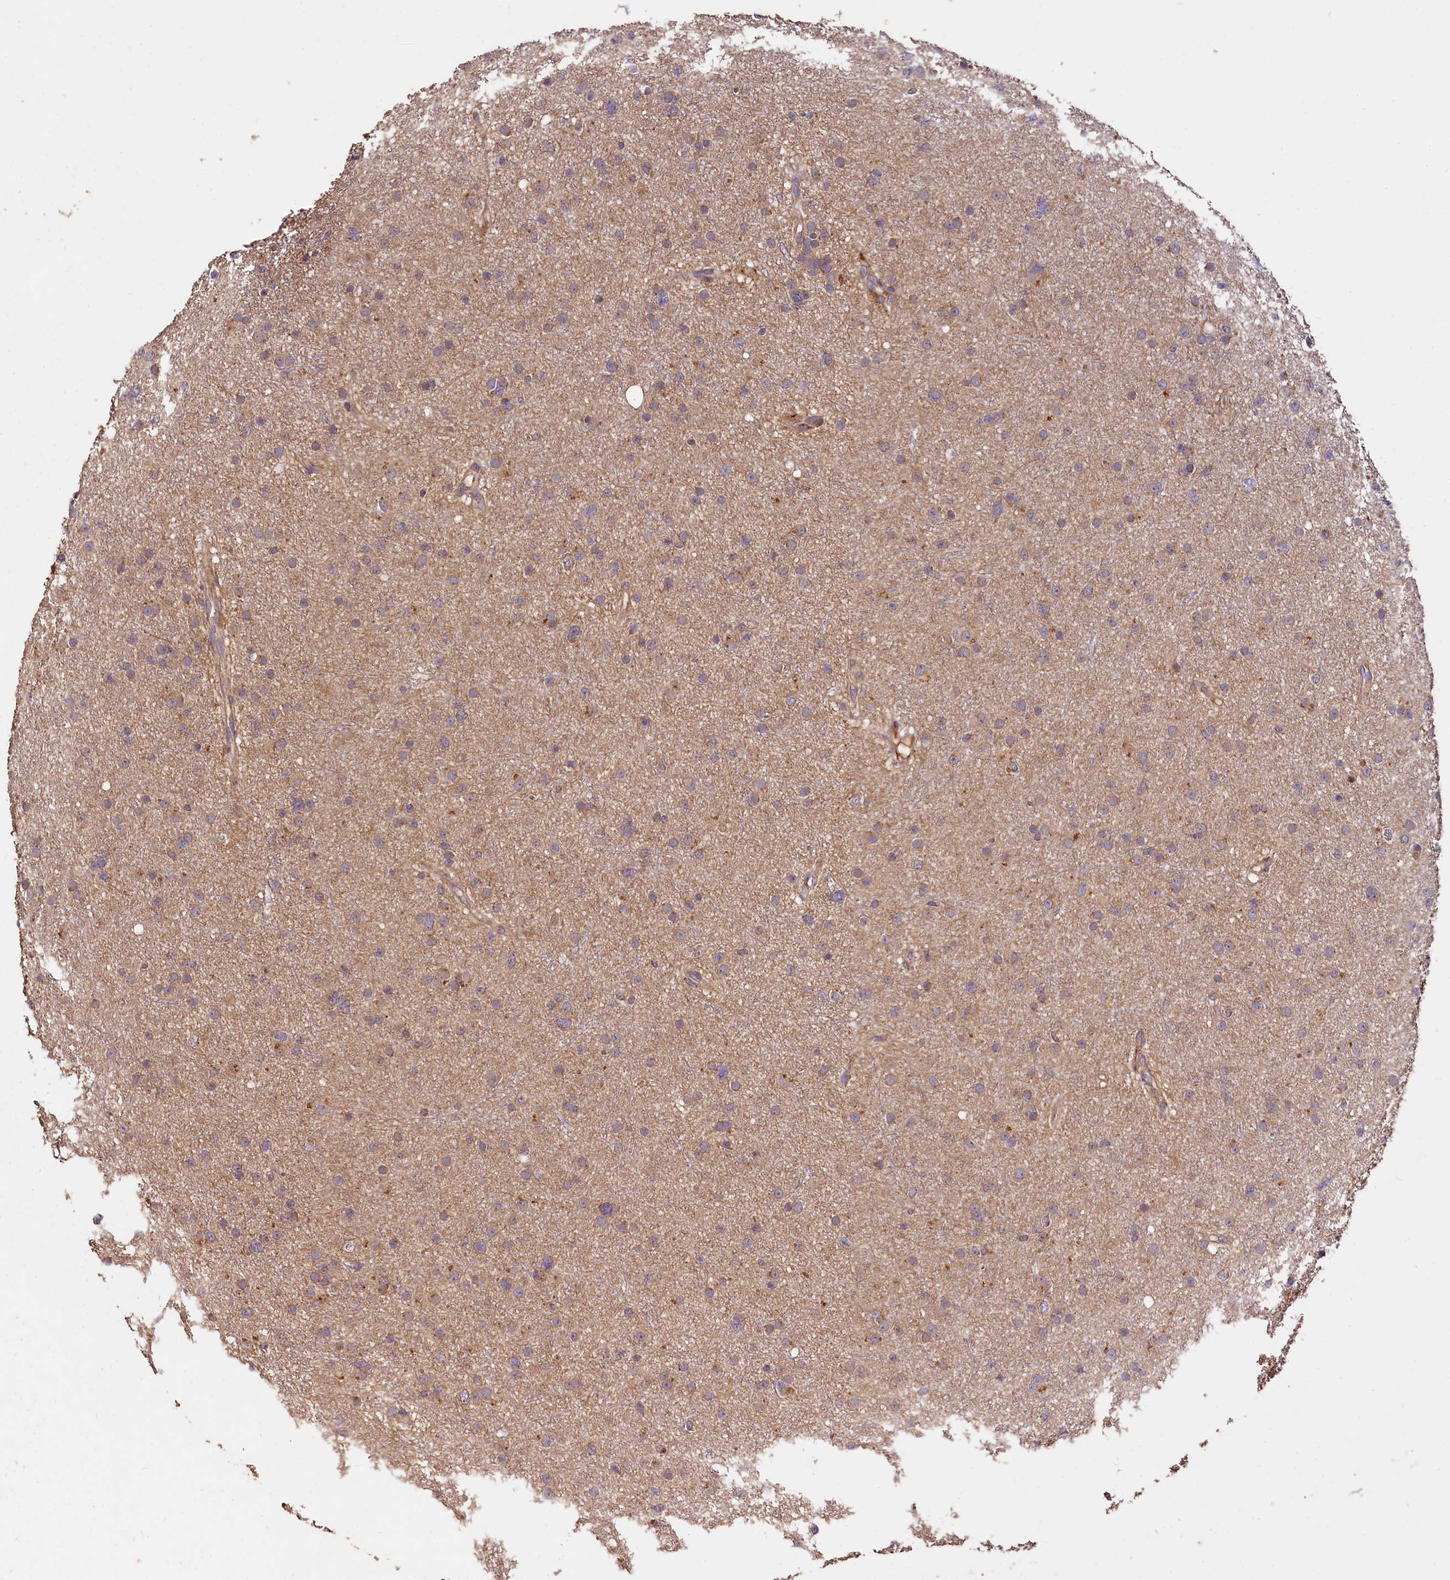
{"staining": {"intensity": "moderate", "quantity": "<25%", "location": "cytoplasmic/membranous"}, "tissue": "glioma", "cell_type": "Tumor cells", "image_type": "cancer", "snomed": [{"axis": "morphology", "description": "Glioma, malignant, Low grade"}, {"axis": "topography", "description": "Cerebral cortex"}], "caption": "Immunohistochemistry image of human glioma stained for a protein (brown), which shows low levels of moderate cytoplasmic/membranous expression in approximately <25% of tumor cells.", "gene": "RASSF1", "patient": {"sex": "female", "age": 39}}